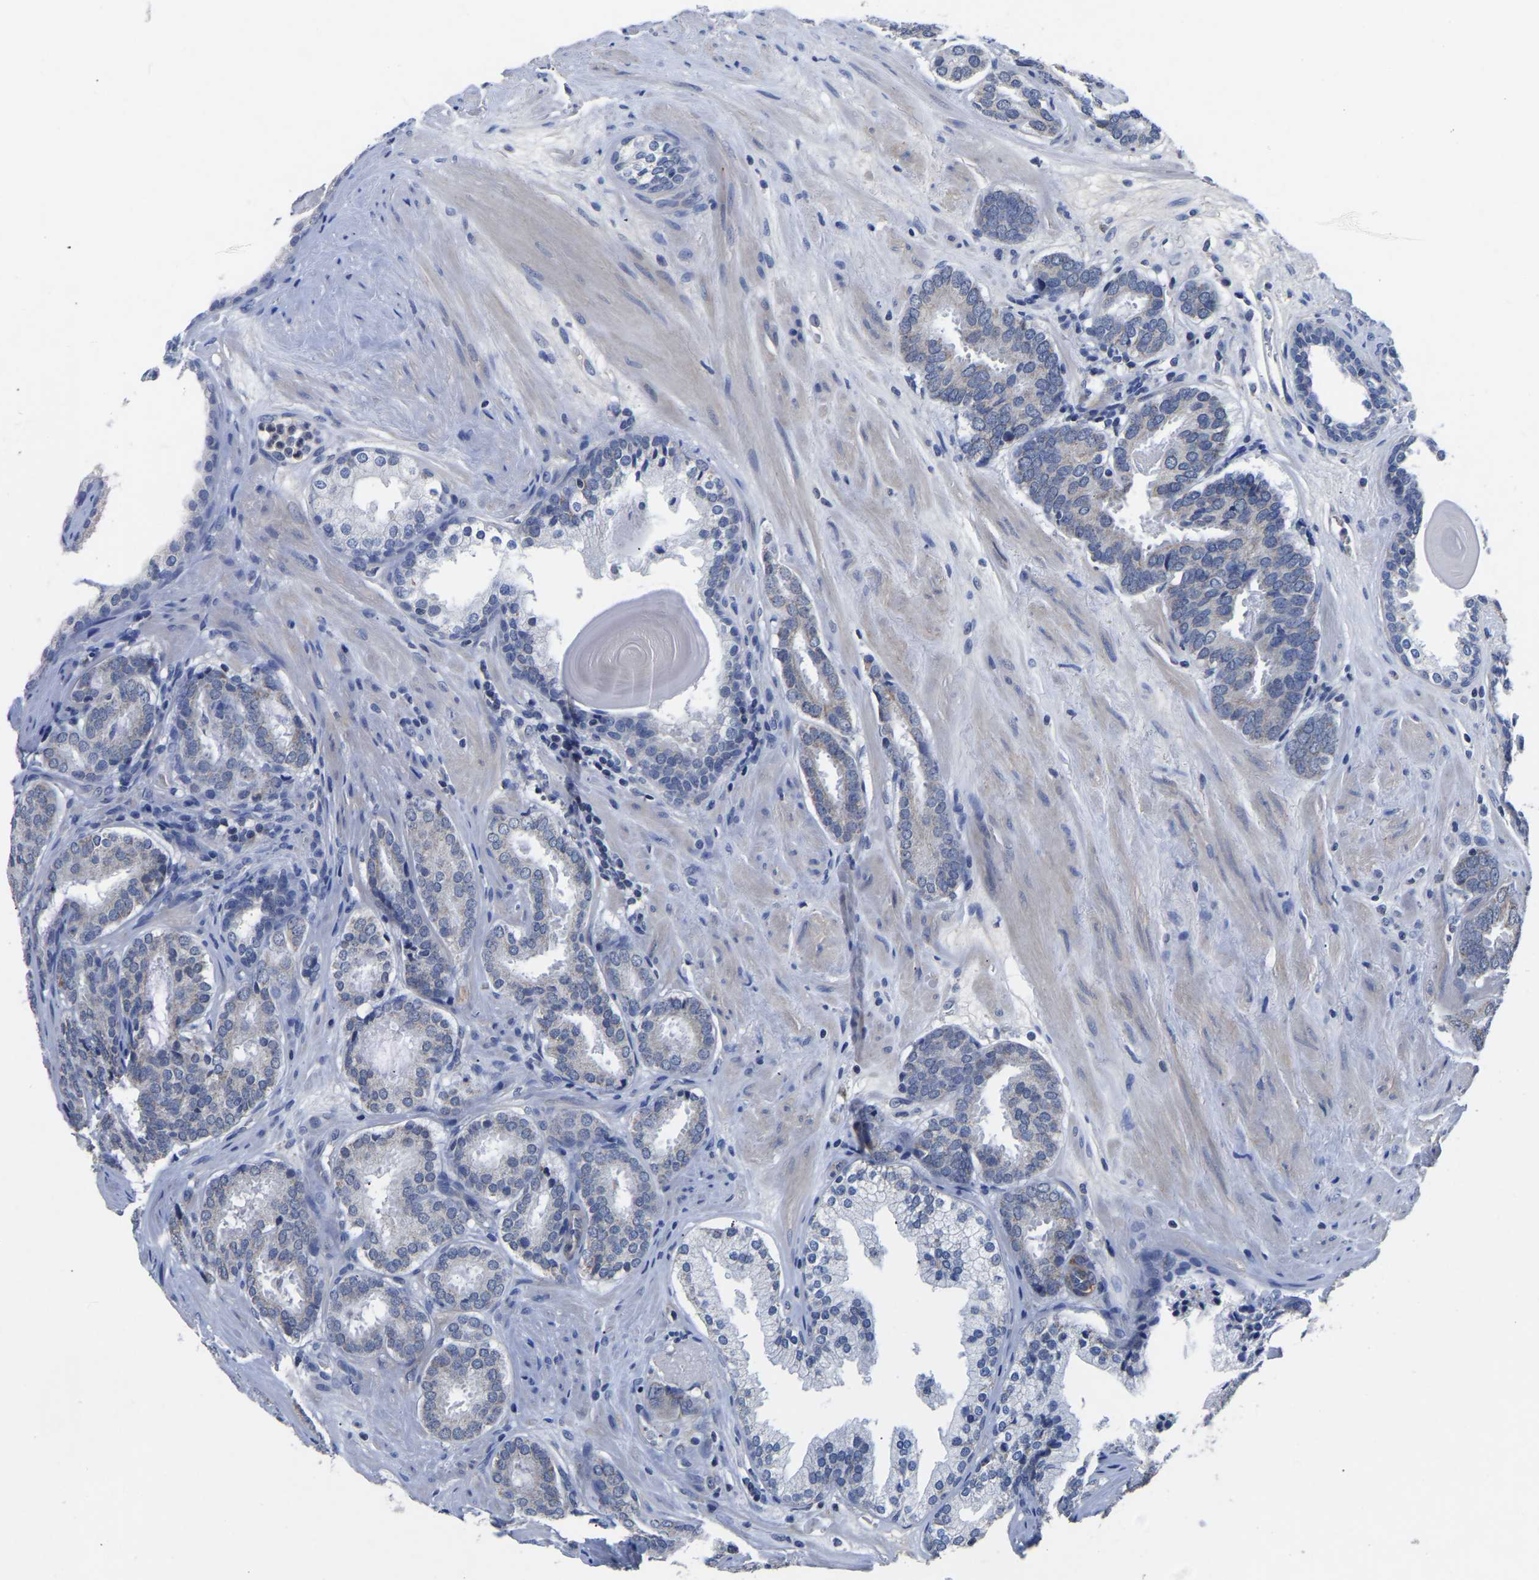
{"staining": {"intensity": "weak", "quantity": "<25%", "location": "cytoplasmic/membranous"}, "tissue": "prostate cancer", "cell_type": "Tumor cells", "image_type": "cancer", "snomed": [{"axis": "morphology", "description": "Adenocarcinoma, Low grade"}, {"axis": "topography", "description": "Prostate"}], "caption": "The IHC photomicrograph has no significant staining in tumor cells of prostate cancer tissue.", "gene": "FGD5", "patient": {"sex": "male", "age": 69}}